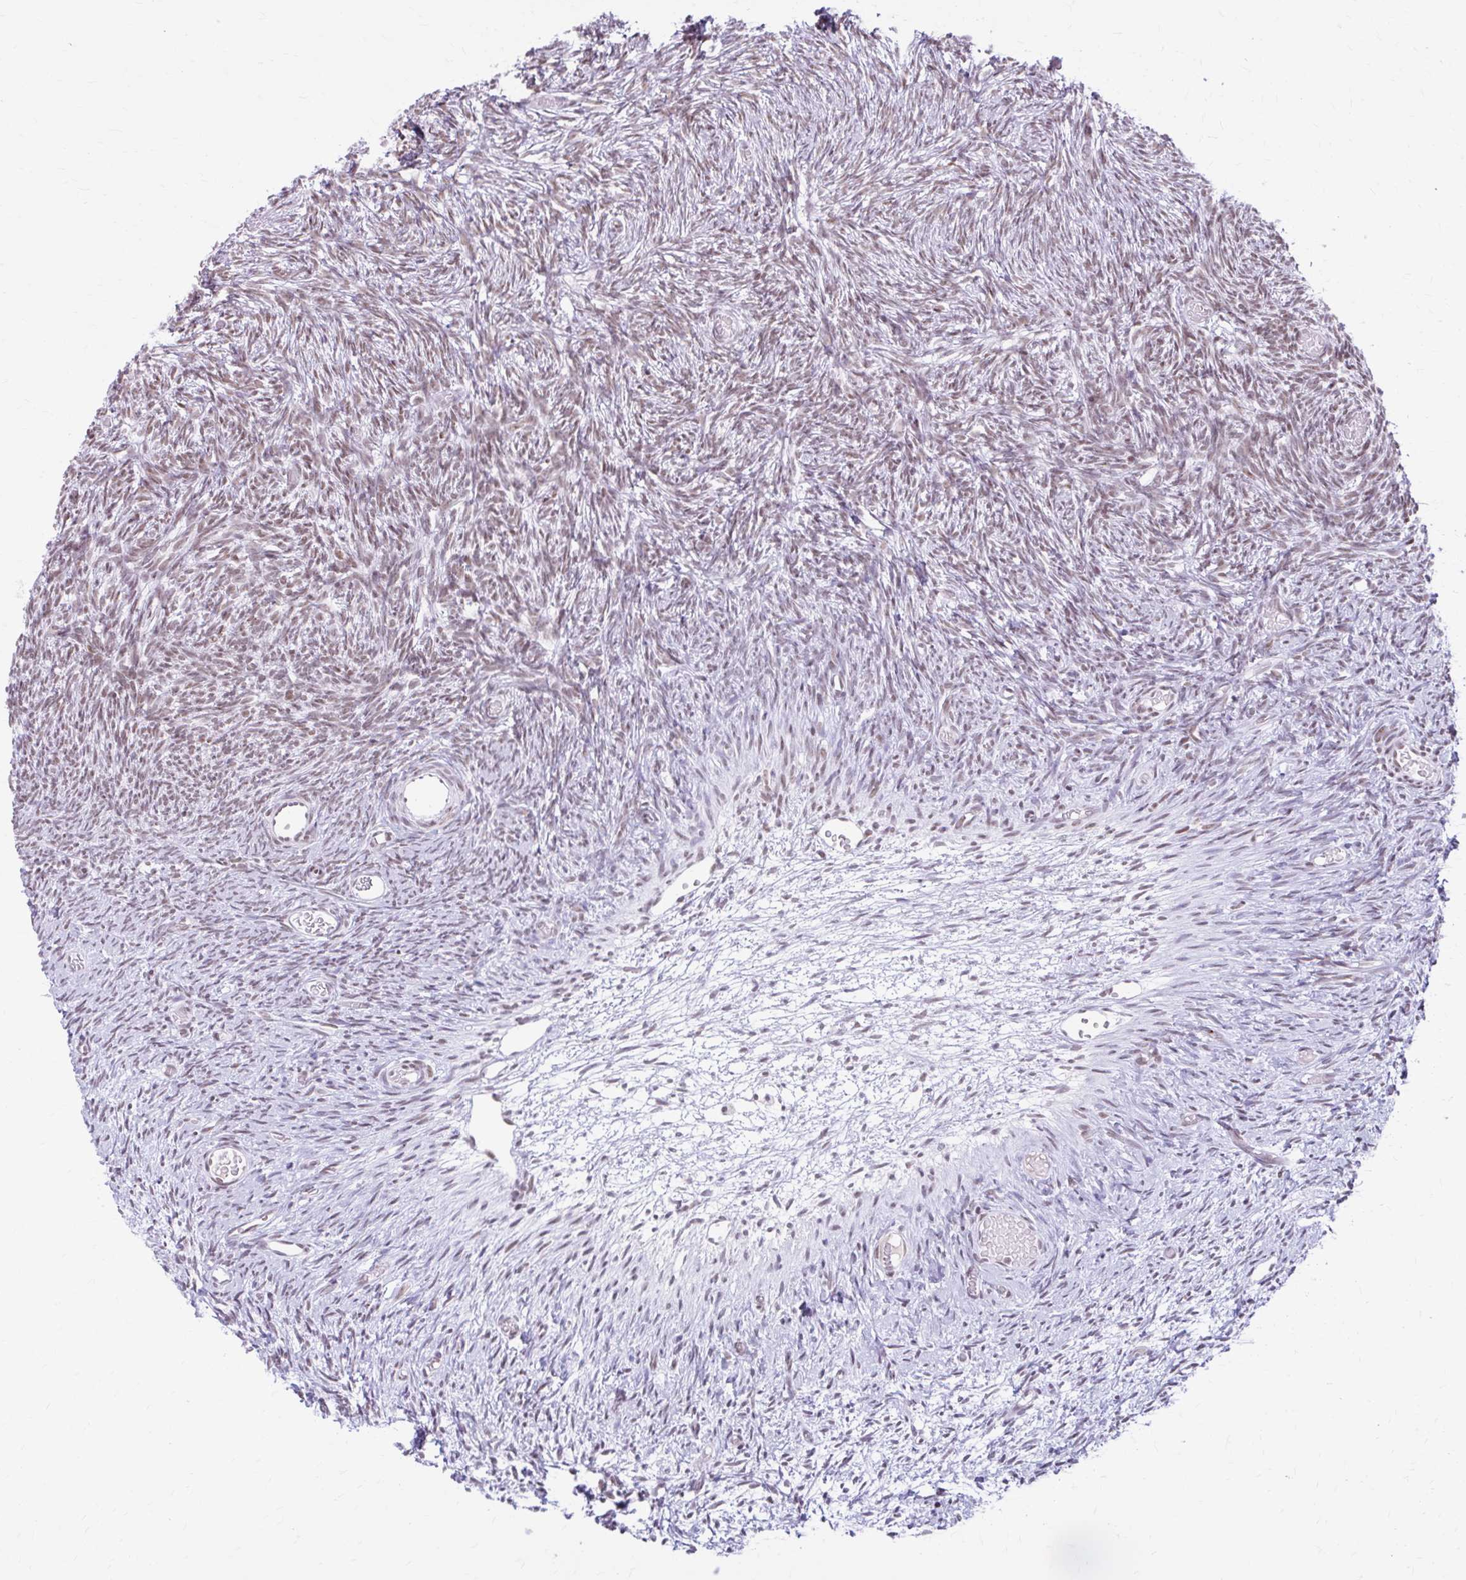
{"staining": {"intensity": "moderate", "quantity": ">75%", "location": "nuclear"}, "tissue": "ovary", "cell_type": "Follicle cells", "image_type": "normal", "snomed": [{"axis": "morphology", "description": "Normal tissue, NOS"}, {"axis": "topography", "description": "Ovary"}], "caption": "Protein expression analysis of unremarkable ovary reveals moderate nuclear expression in approximately >75% of follicle cells.", "gene": "PABIR1", "patient": {"sex": "female", "age": 39}}